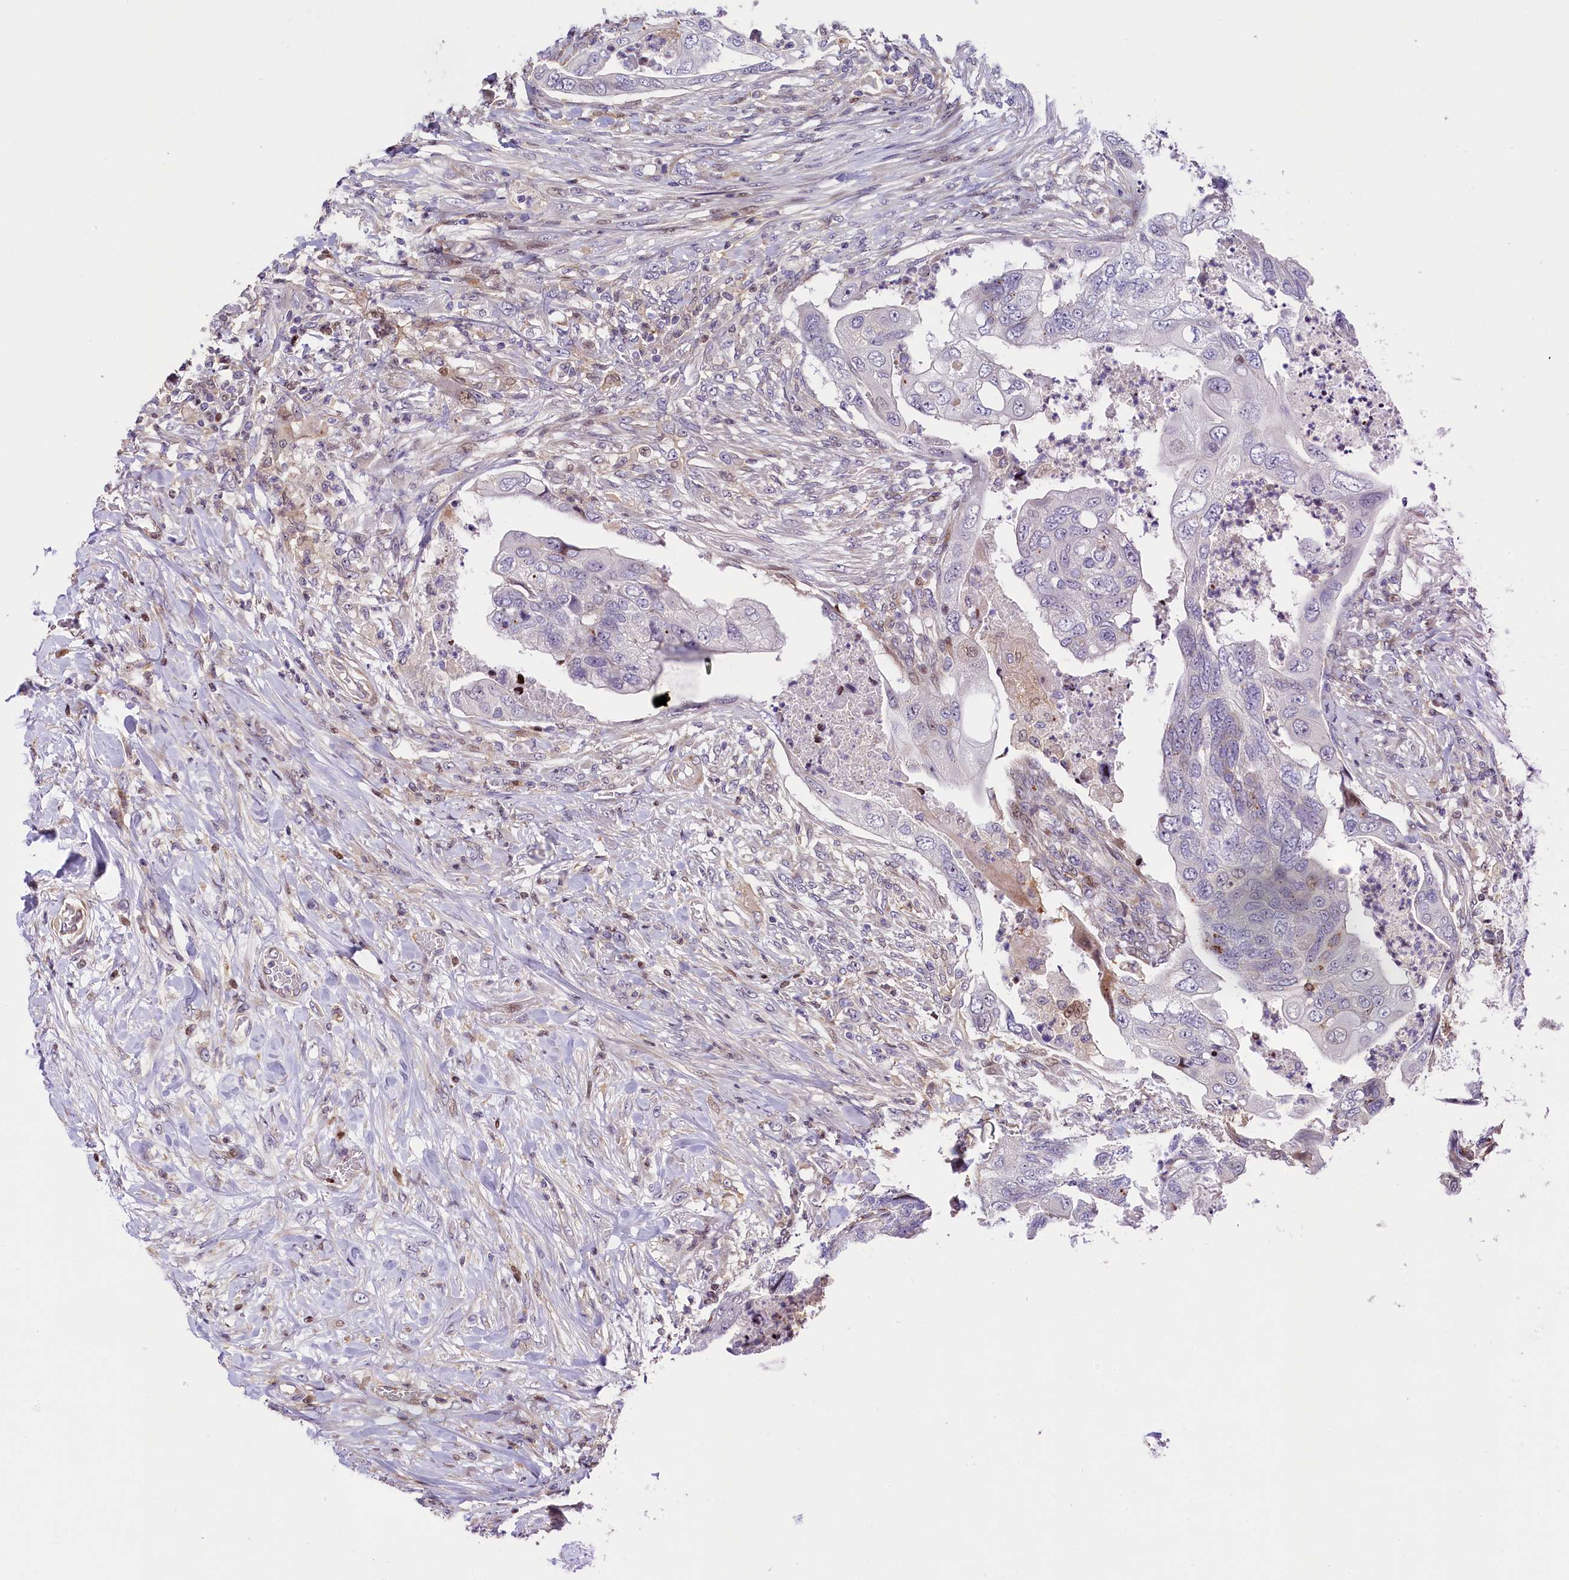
{"staining": {"intensity": "negative", "quantity": "none", "location": "none"}, "tissue": "colorectal cancer", "cell_type": "Tumor cells", "image_type": "cancer", "snomed": [{"axis": "morphology", "description": "Adenocarcinoma, NOS"}, {"axis": "topography", "description": "Rectum"}], "caption": "Immunohistochemistry of human adenocarcinoma (colorectal) exhibits no expression in tumor cells.", "gene": "TGDS", "patient": {"sex": "male", "age": 63}}